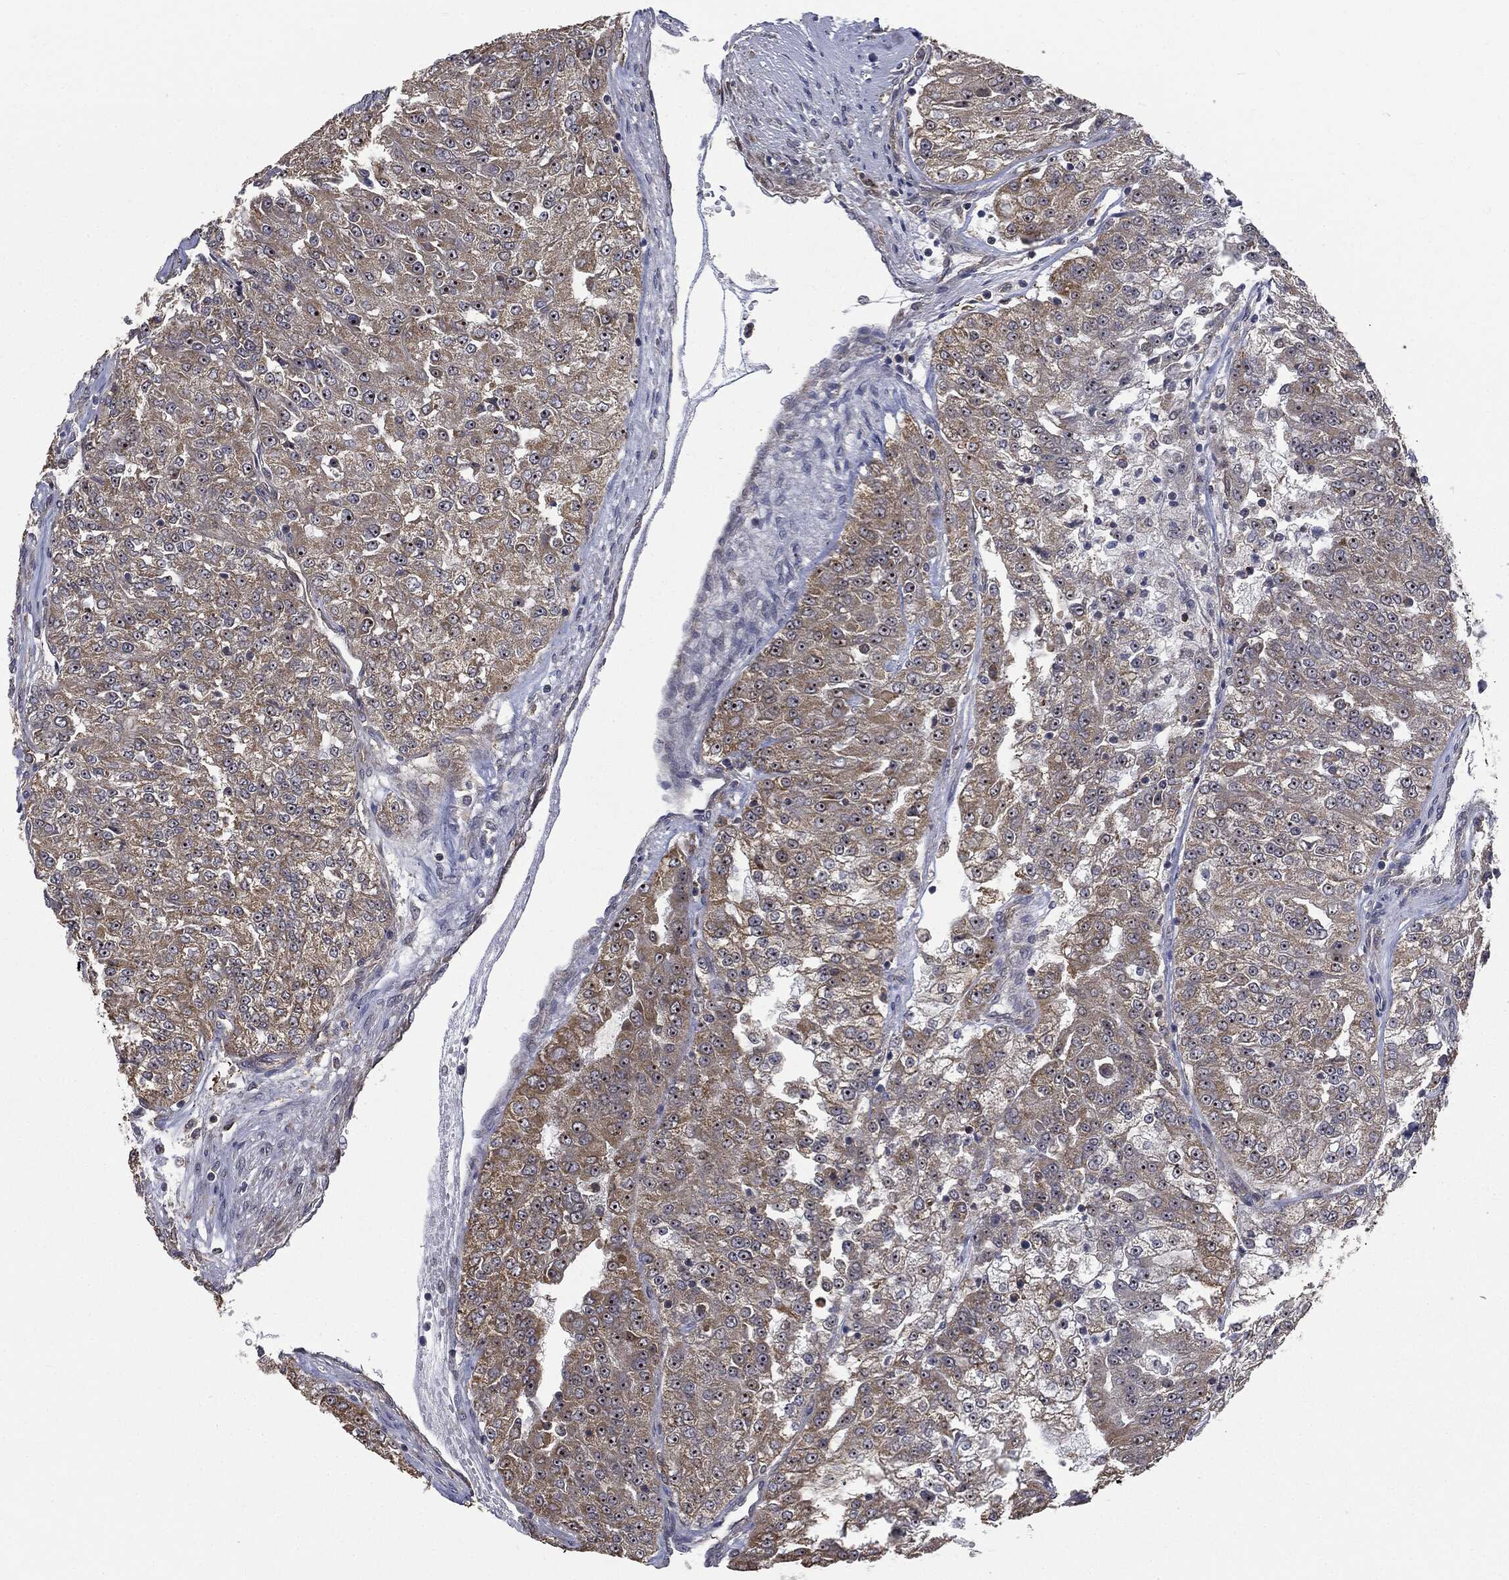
{"staining": {"intensity": "moderate", "quantity": "25%-75%", "location": "cytoplasmic/membranous,nuclear"}, "tissue": "renal cancer", "cell_type": "Tumor cells", "image_type": "cancer", "snomed": [{"axis": "morphology", "description": "Adenocarcinoma, NOS"}, {"axis": "topography", "description": "Kidney"}], "caption": "The photomicrograph reveals immunohistochemical staining of renal cancer (adenocarcinoma). There is moderate cytoplasmic/membranous and nuclear staining is seen in approximately 25%-75% of tumor cells. The staining was performed using DAB (3,3'-diaminobenzidine) to visualize the protein expression in brown, while the nuclei were stained in blue with hematoxylin (Magnification: 20x).", "gene": "TRMT1L", "patient": {"sex": "female", "age": 63}}